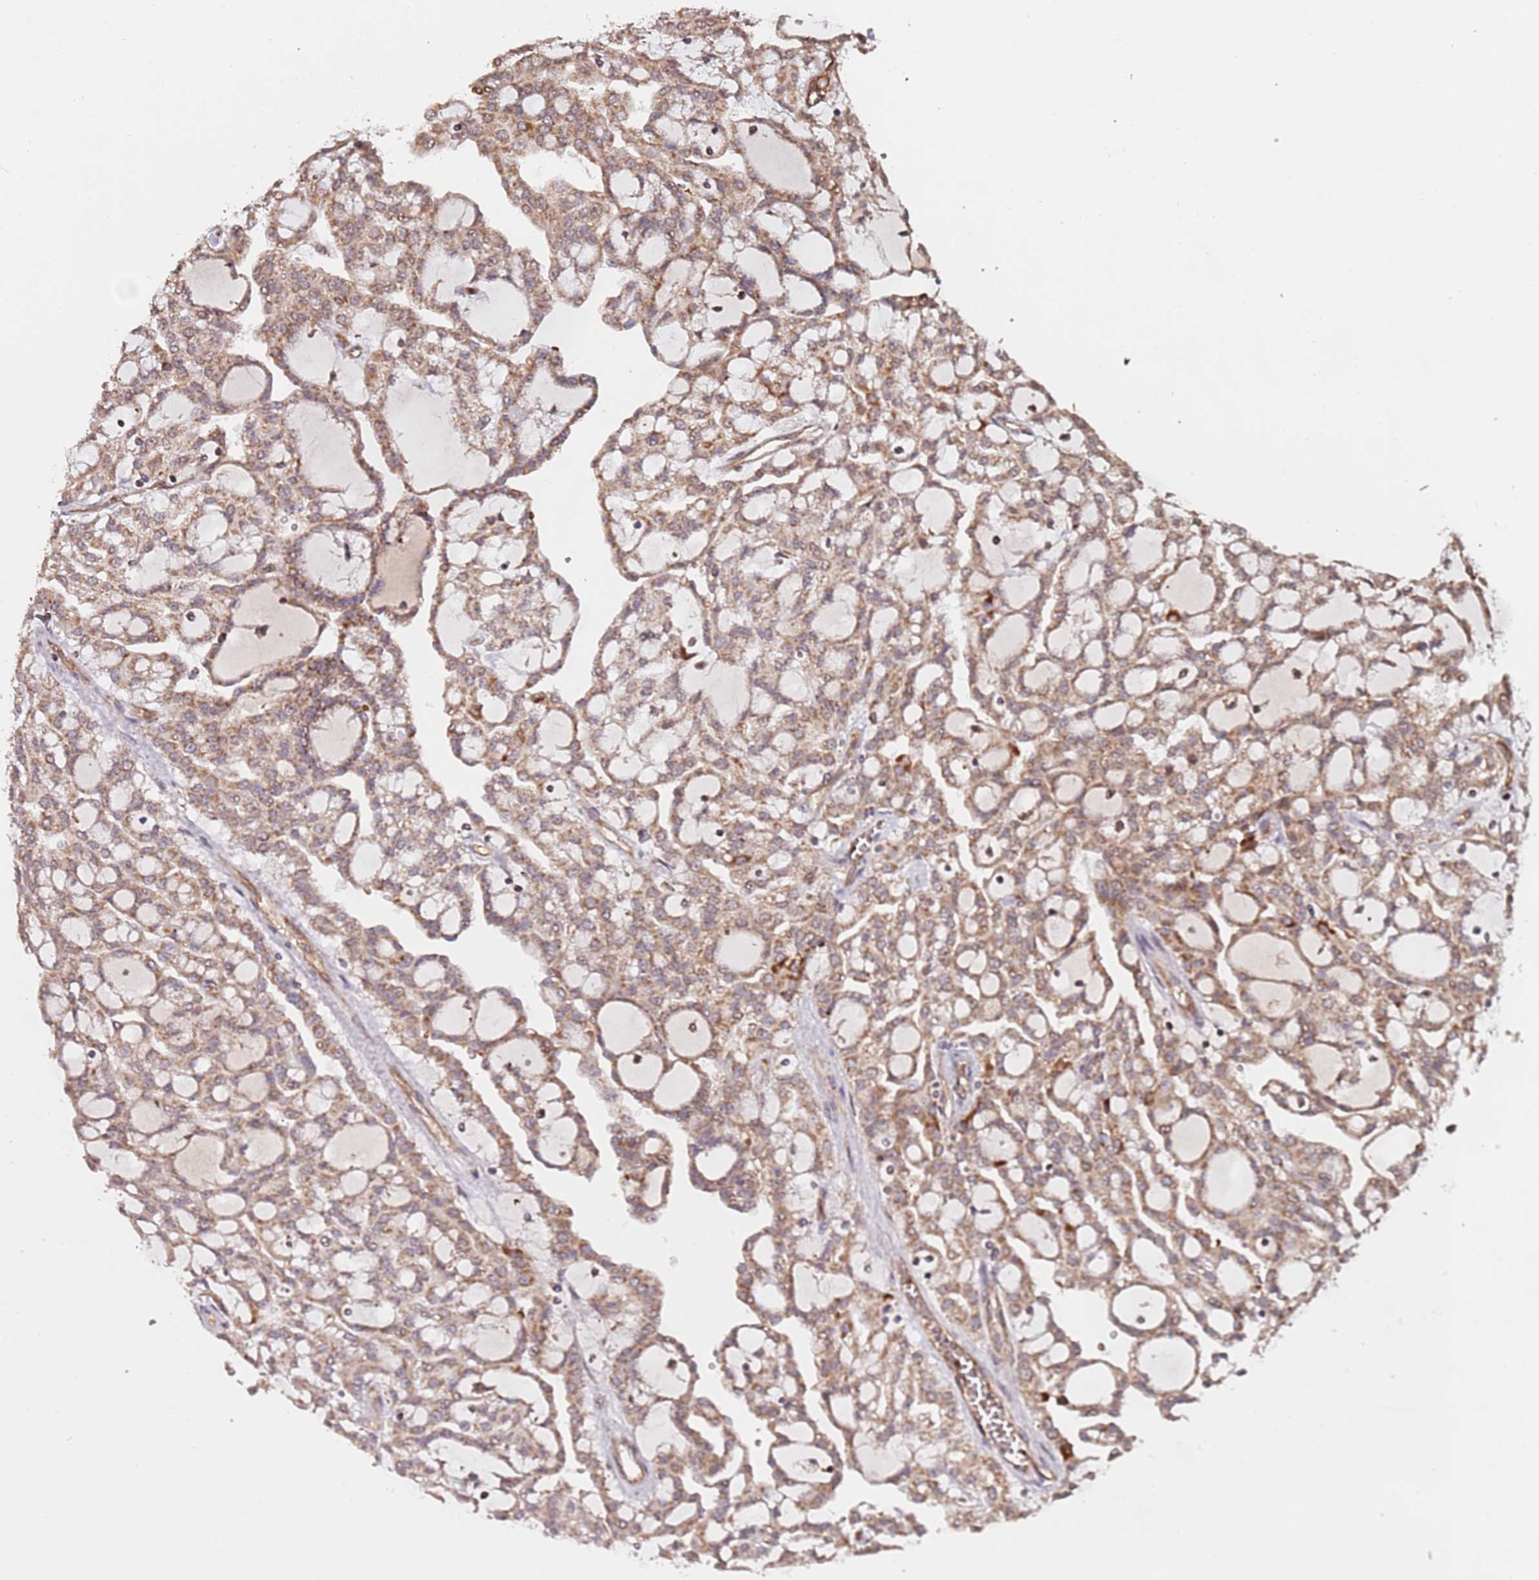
{"staining": {"intensity": "moderate", "quantity": ">75%", "location": "cytoplasmic/membranous"}, "tissue": "renal cancer", "cell_type": "Tumor cells", "image_type": "cancer", "snomed": [{"axis": "morphology", "description": "Adenocarcinoma, NOS"}, {"axis": "topography", "description": "Kidney"}], "caption": "High-magnification brightfield microscopy of renal cancer (adenocarcinoma) stained with DAB (brown) and counterstained with hematoxylin (blue). tumor cells exhibit moderate cytoplasmic/membranous staining is identified in about>75% of cells.", "gene": "DCHS1", "patient": {"sex": "male", "age": 63}}